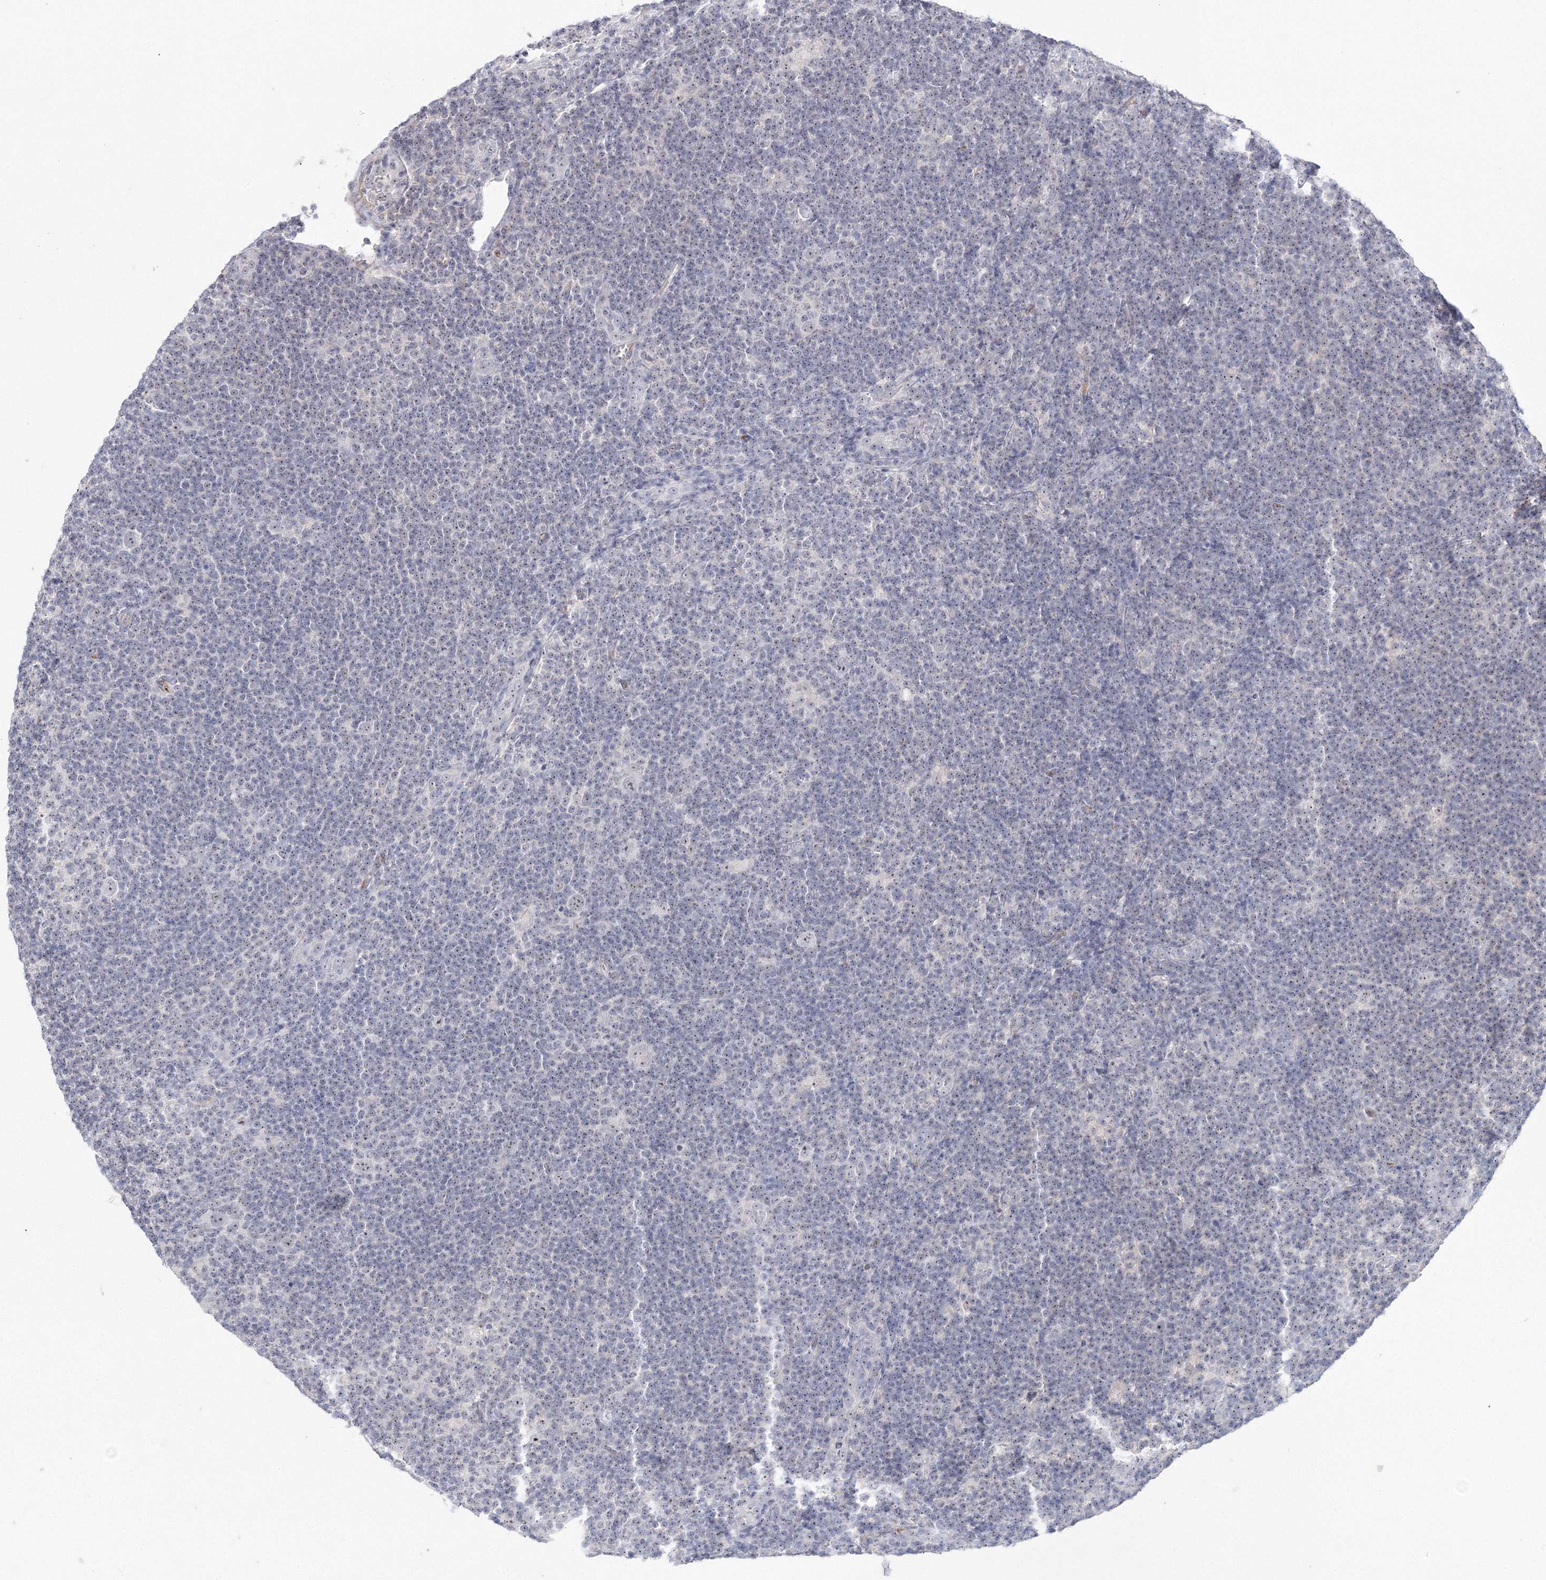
{"staining": {"intensity": "weak", "quantity": "25%-75%", "location": "nuclear"}, "tissue": "lymphoma", "cell_type": "Tumor cells", "image_type": "cancer", "snomed": [{"axis": "morphology", "description": "Hodgkin's disease, NOS"}, {"axis": "topography", "description": "Lymph node"}], "caption": "Tumor cells display low levels of weak nuclear expression in approximately 25%-75% of cells in human lymphoma. (Stains: DAB (3,3'-diaminobenzidine) in brown, nuclei in blue, Microscopy: brightfield microscopy at high magnification).", "gene": "SIRT7", "patient": {"sex": "female", "age": 57}}